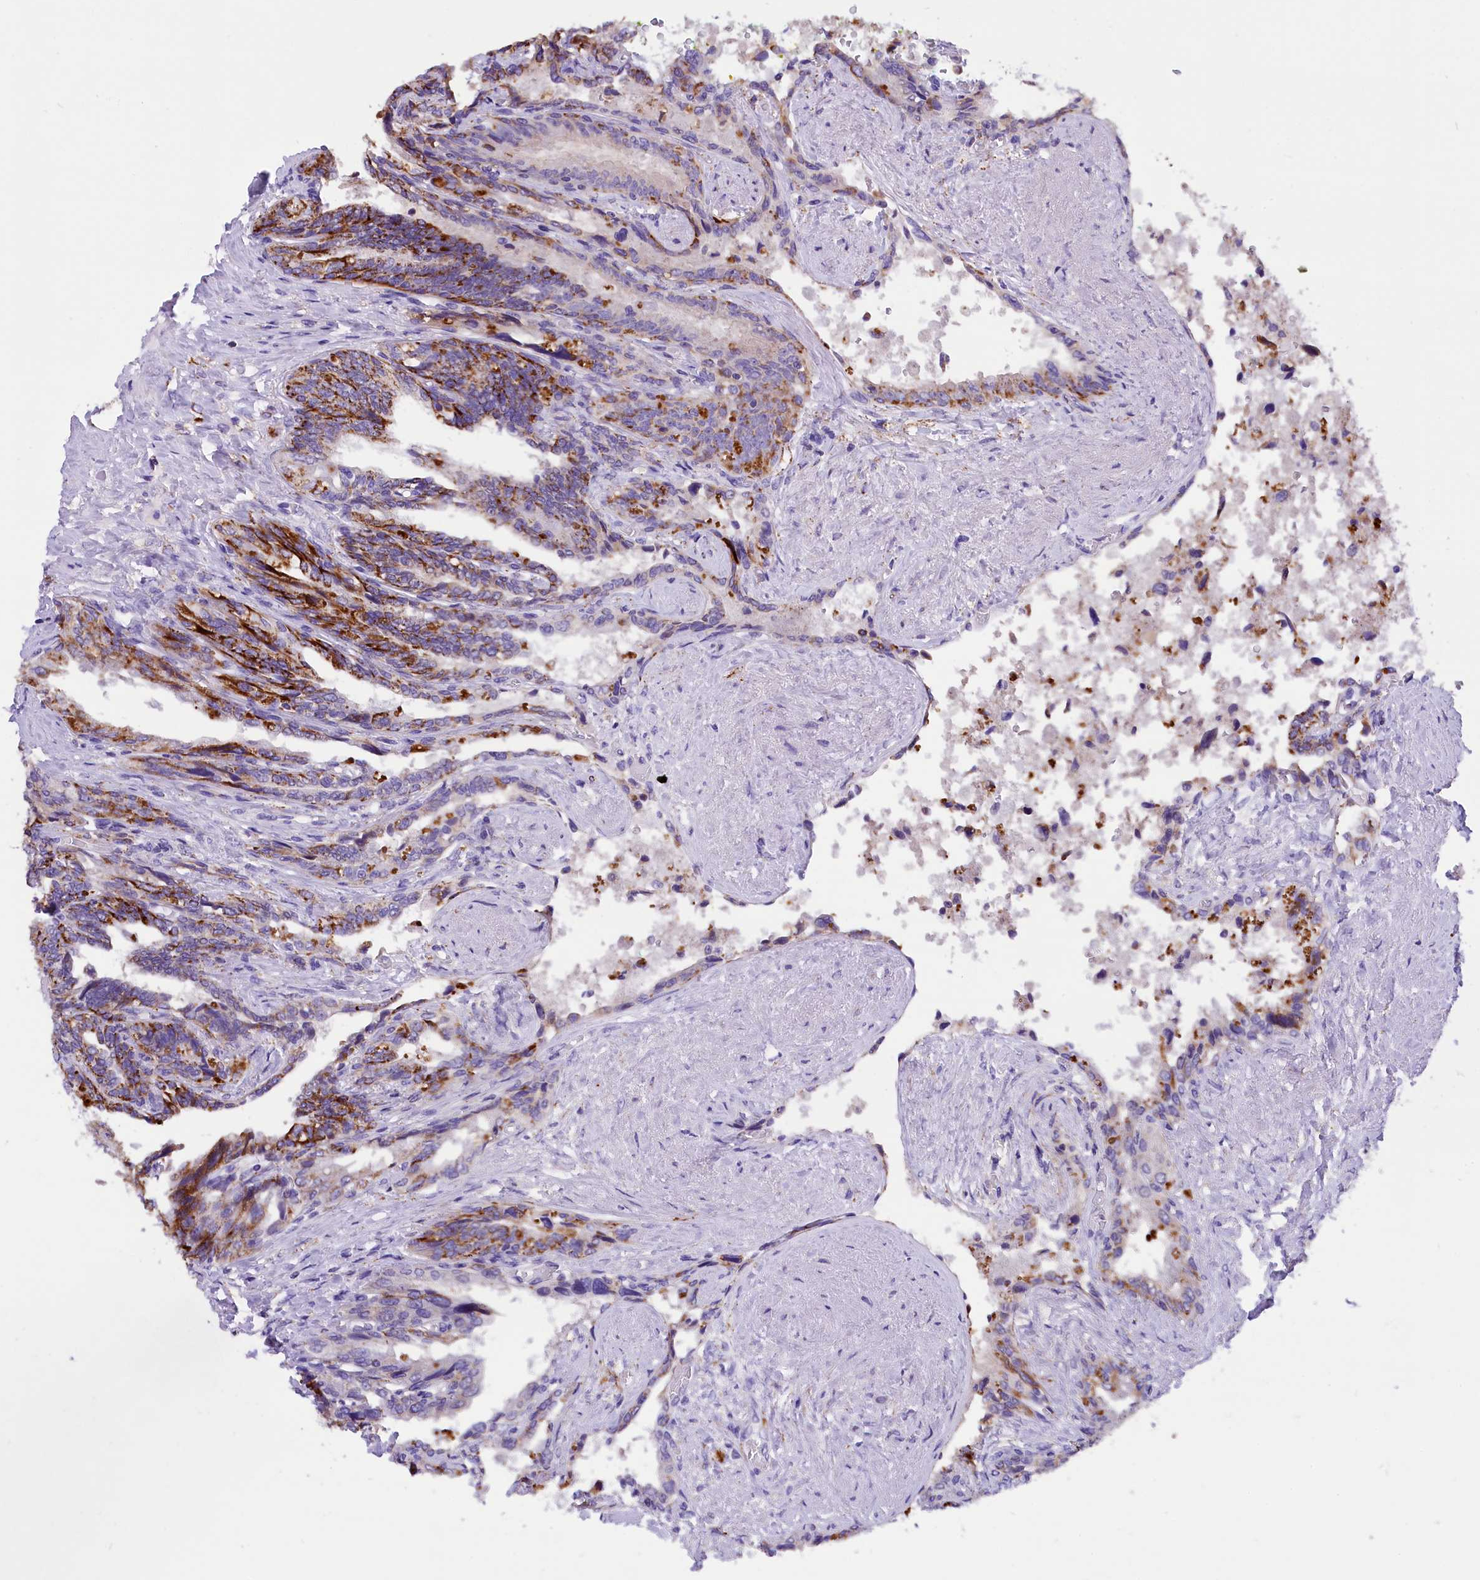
{"staining": {"intensity": "moderate", "quantity": "25%-75%", "location": "cytoplasmic/membranous"}, "tissue": "seminal vesicle", "cell_type": "Glandular cells", "image_type": "normal", "snomed": [{"axis": "morphology", "description": "Normal tissue, NOS"}, {"axis": "topography", "description": "Seminal veicle"}, {"axis": "topography", "description": "Peripheral nerve tissue"}], "caption": "Immunohistochemical staining of unremarkable human seminal vesicle shows medium levels of moderate cytoplasmic/membranous staining in approximately 25%-75% of glandular cells.", "gene": "ABAT", "patient": {"sex": "male", "age": 60}}